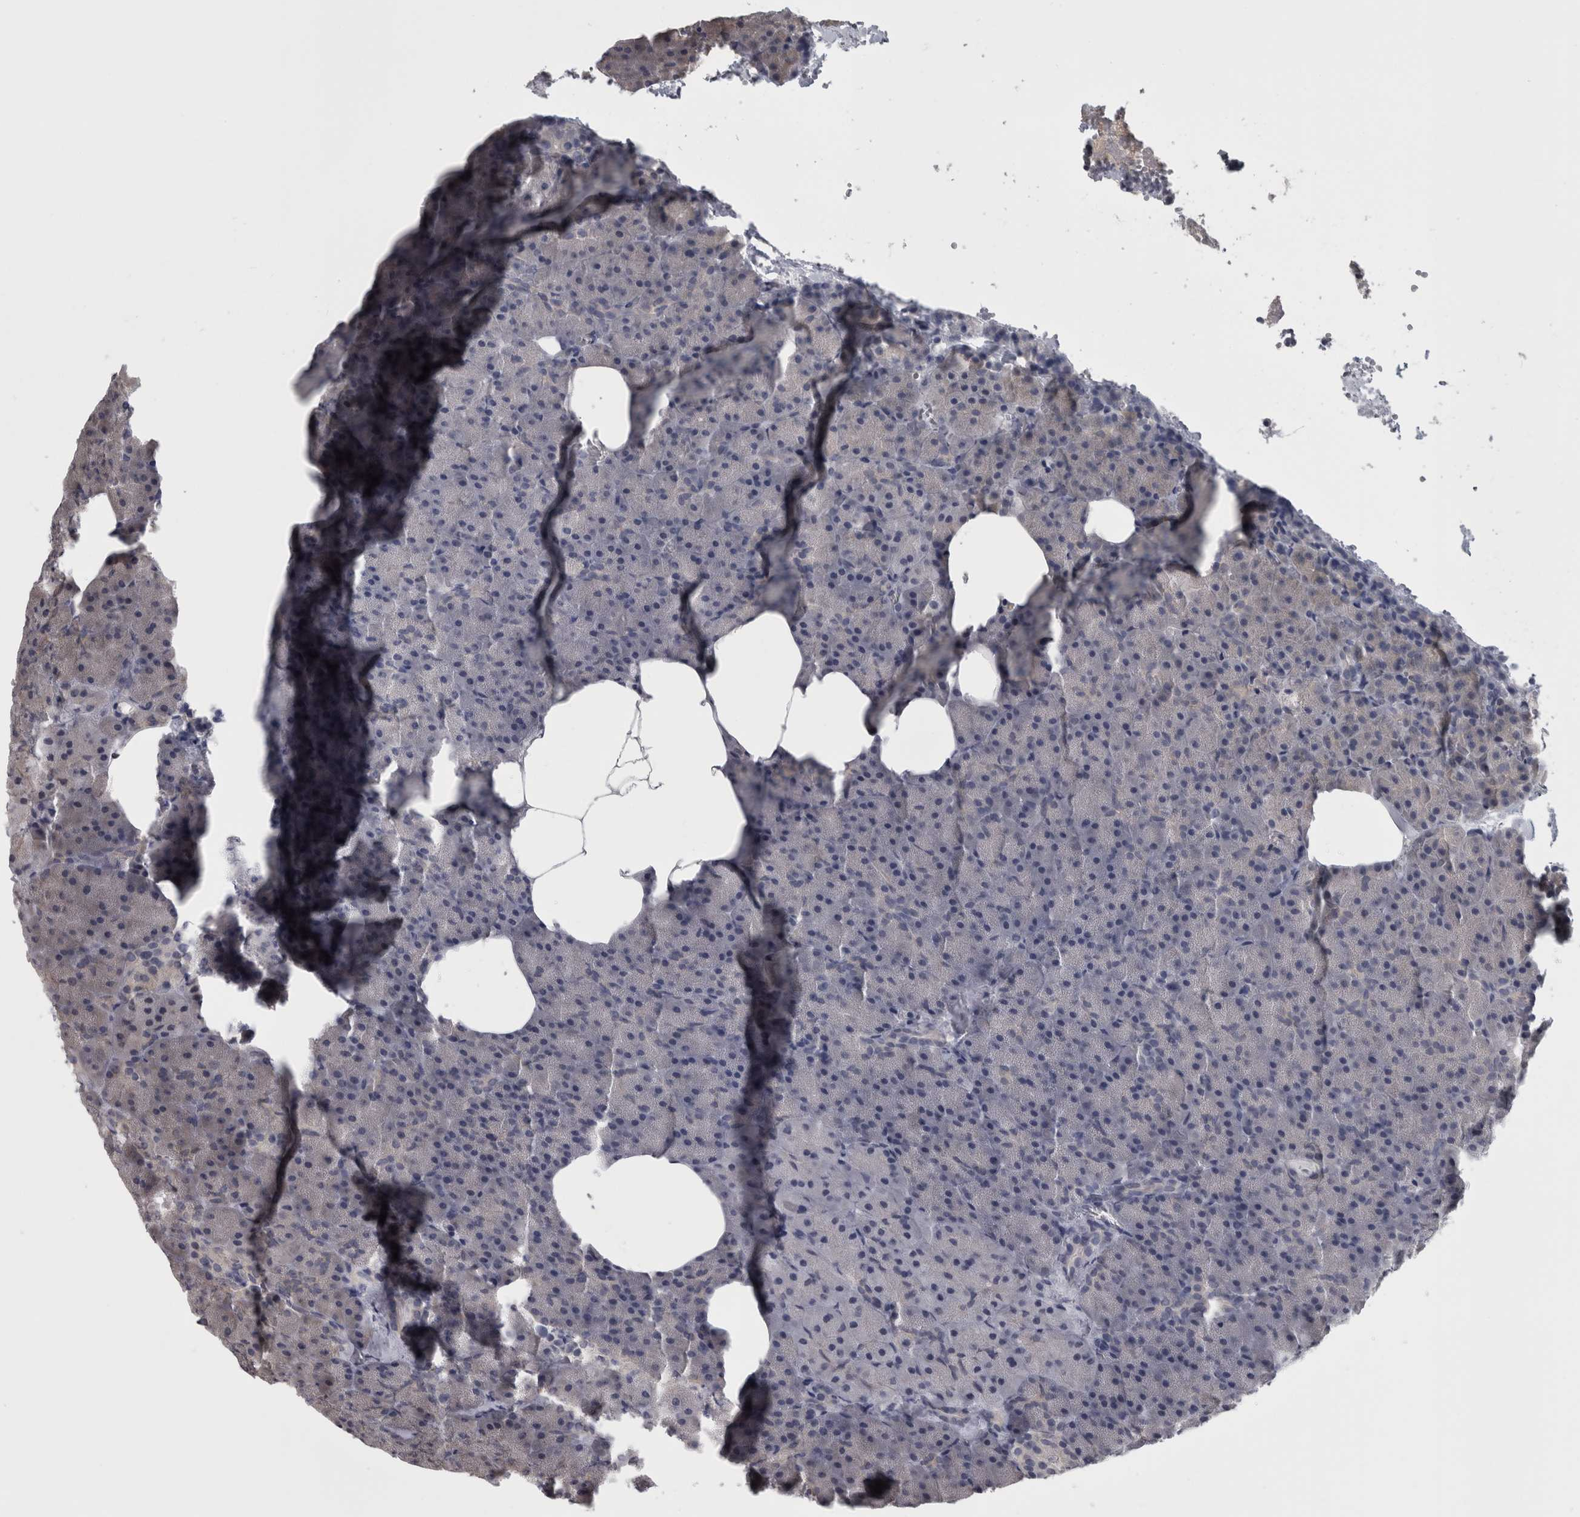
{"staining": {"intensity": "negative", "quantity": "none", "location": "none"}, "tissue": "pancreas", "cell_type": "Exocrine glandular cells", "image_type": "normal", "snomed": [{"axis": "morphology", "description": "Normal tissue, NOS"}, {"axis": "morphology", "description": "Carcinoid, malignant, NOS"}, {"axis": "topography", "description": "Pancreas"}], "caption": "IHC of benign pancreas exhibits no expression in exocrine glandular cells. Brightfield microscopy of immunohistochemistry (IHC) stained with DAB (brown) and hematoxylin (blue), captured at high magnification.", "gene": "APRT", "patient": {"sex": "female", "age": 35}}